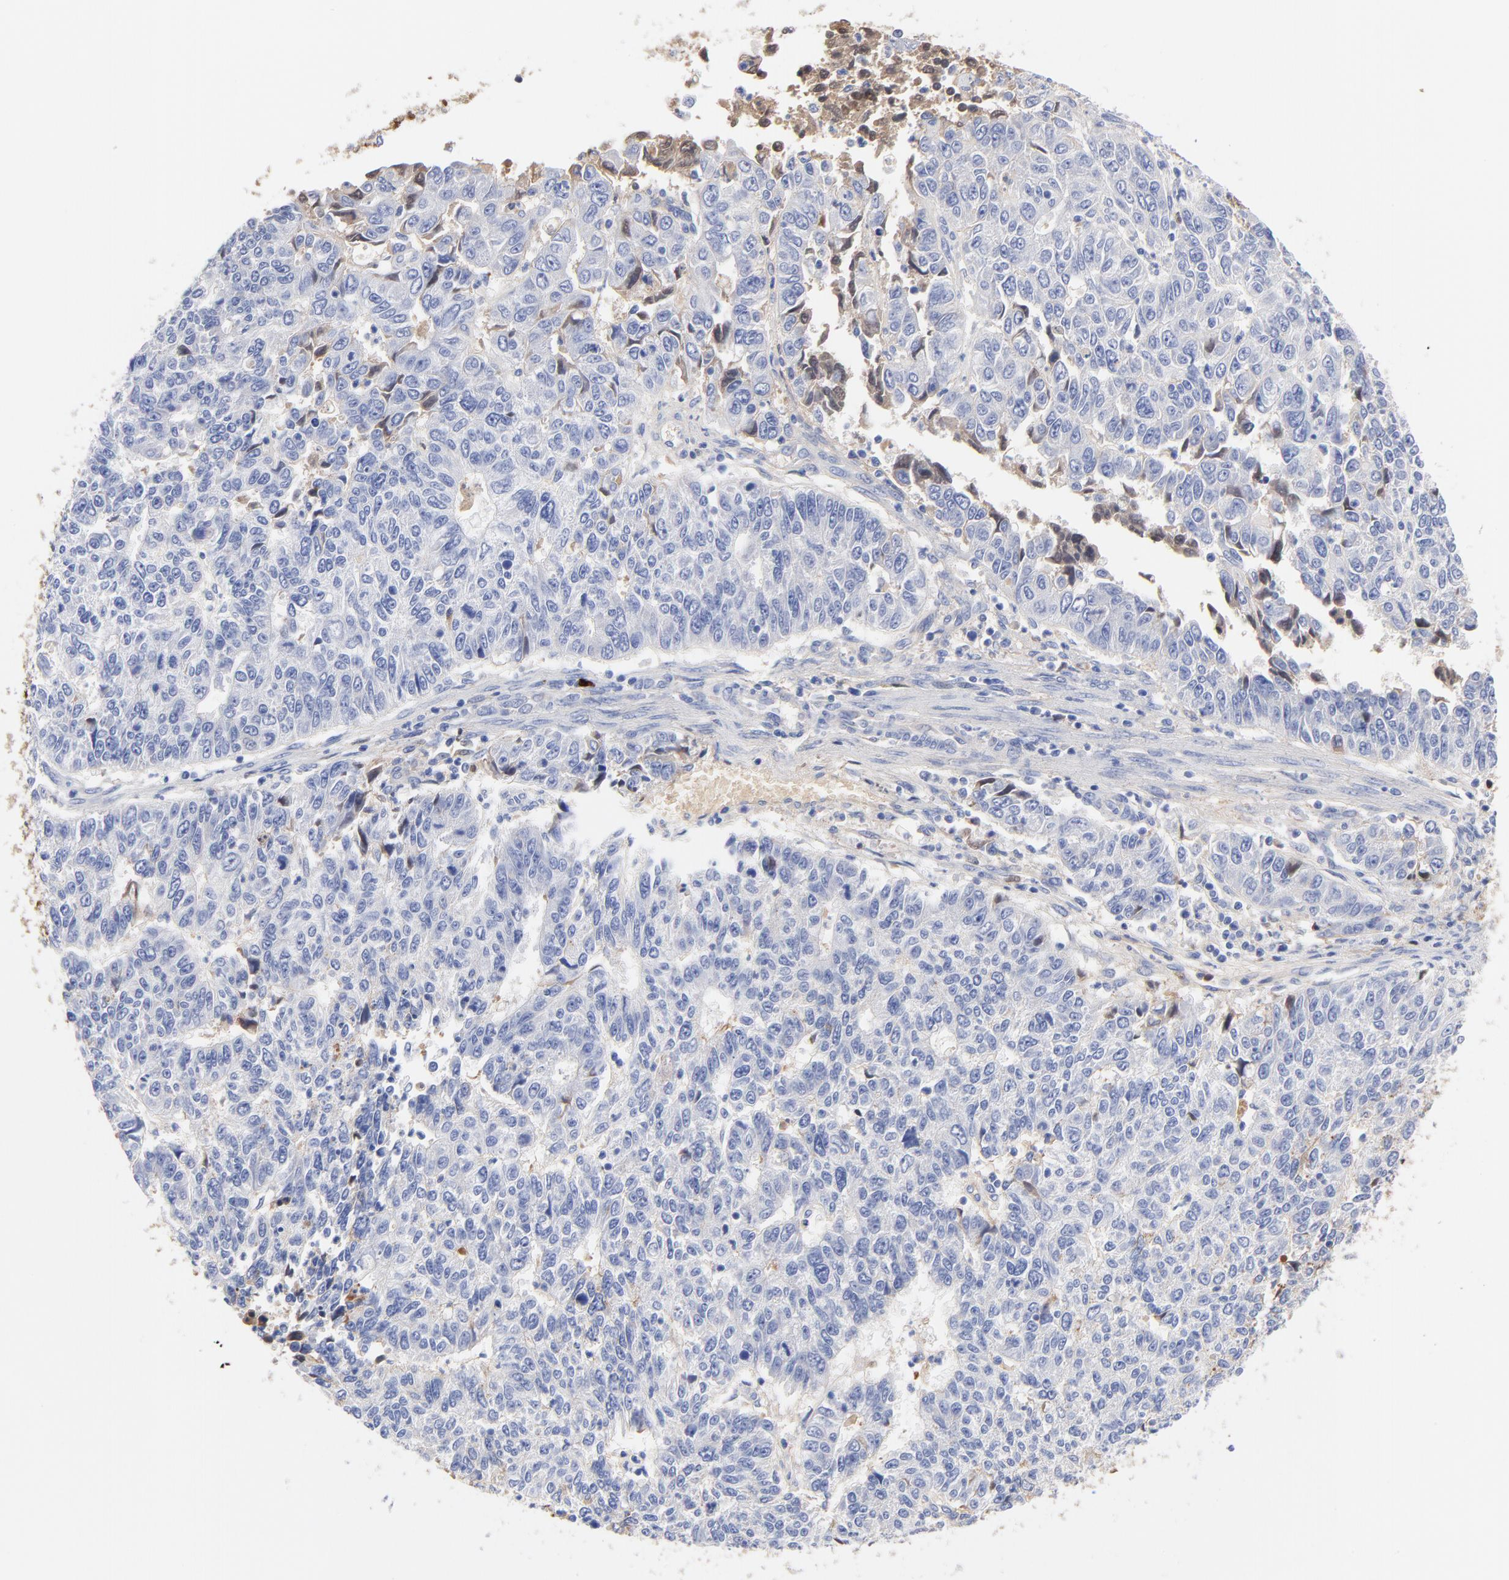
{"staining": {"intensity": "weak", "quantity": "<25%", "location": "cytoplasmic/membranous,nuclear"}, "tissue": "endometrial cancer", "cell_type": "Tumor cells", "image_type": "cancer", "snomed": [{"axis": "morphology", "description": "Adenocarcinoma, NOS"}, {"axis": "topography", "description": "Endometrium"}], "caption": "A micrograph of human adenocarcinoma (endometrial) is negative for staining in tumor cells.", "gene": "IGLV3-10", "patient": {"sex": "female", "age": 42}}